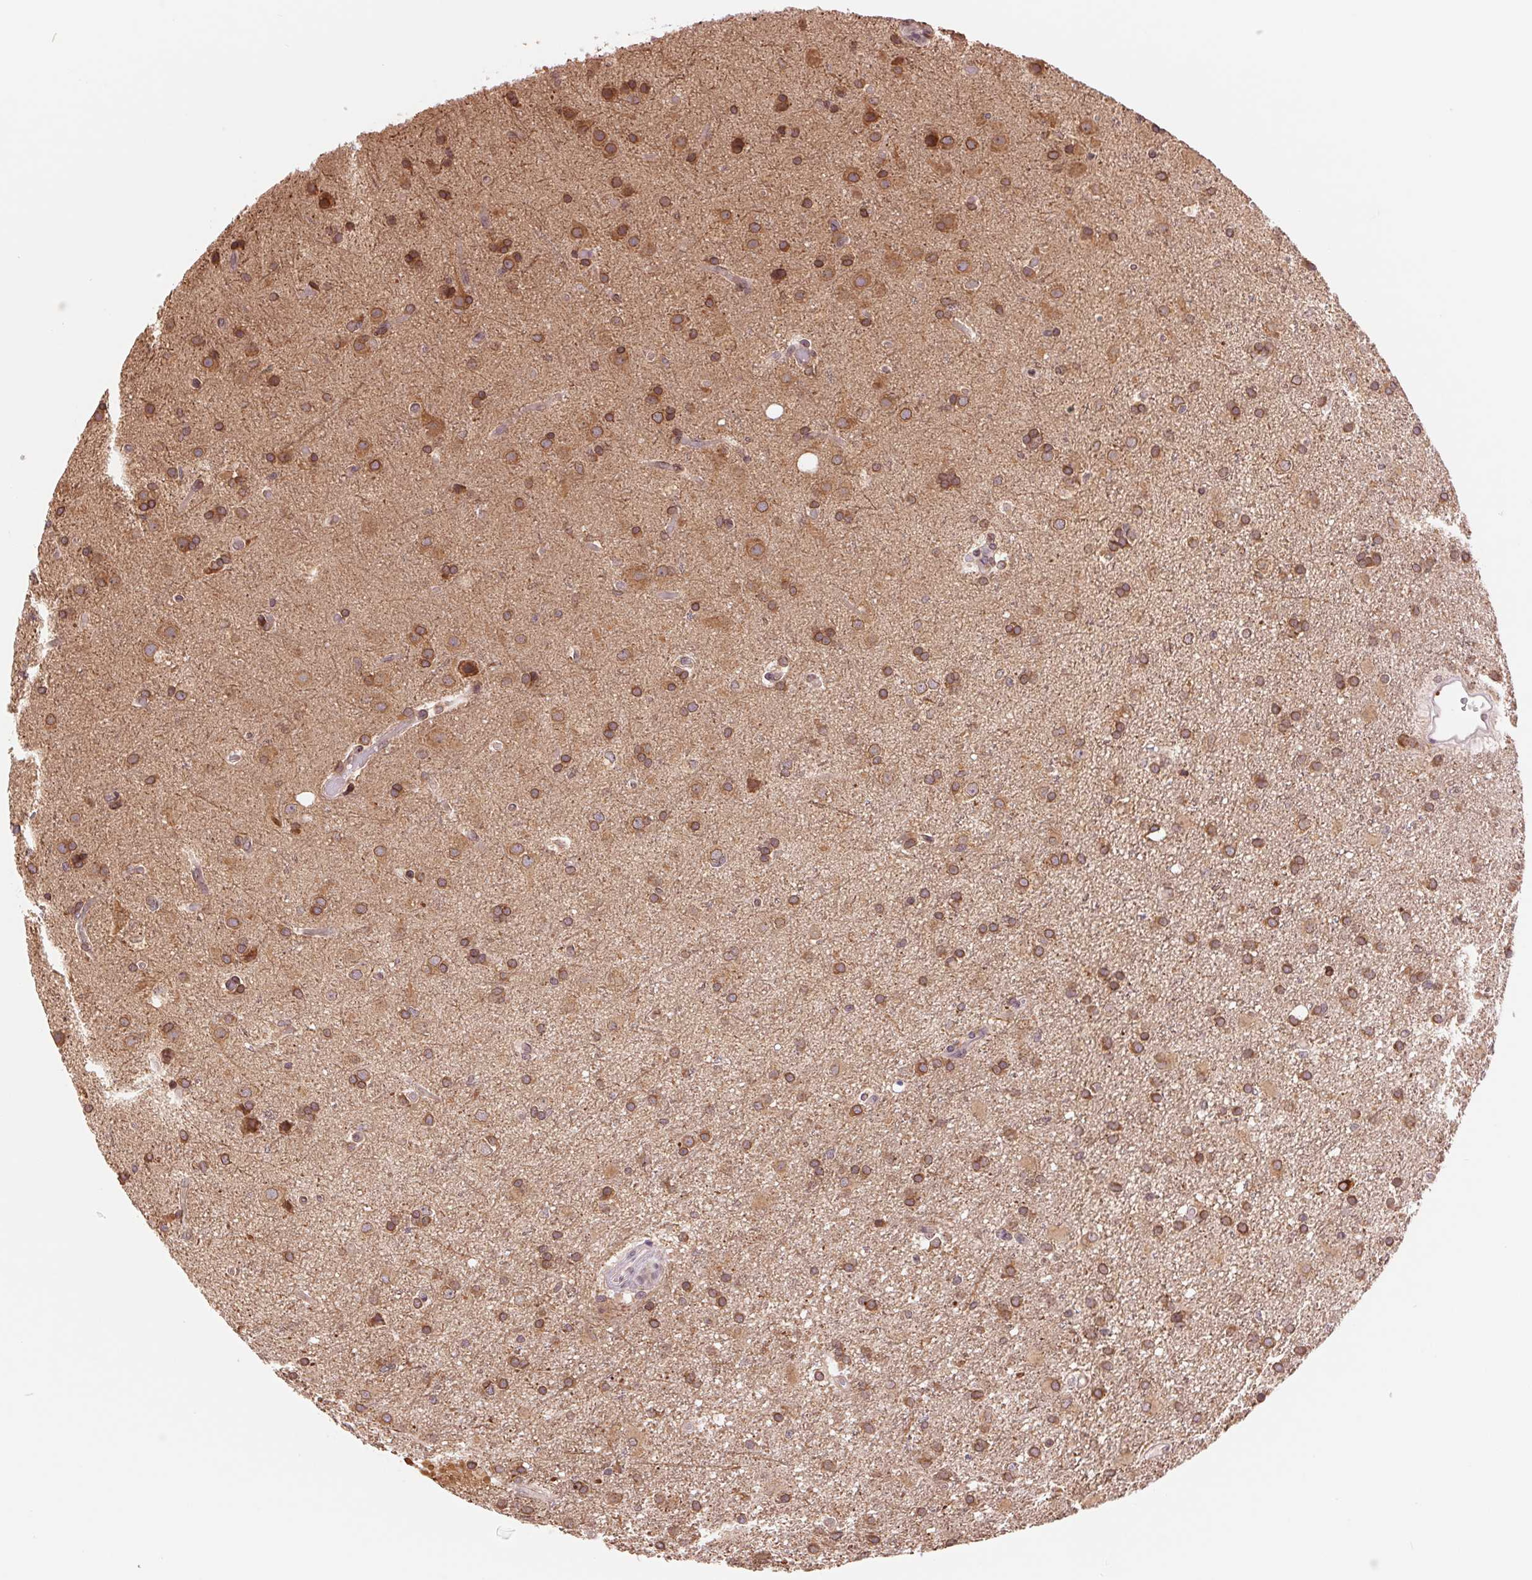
{"staining": {"intensity": "moderate", "quantity": ">75%", "location": "cytoplasmic/membranous"}, "tissue": "glioma", "cell_type": "Tumor cells", "image_type": "cancer", "snomed": [{"axis": "morphology", "description": "Glioma, malignant, High grade"}, {"axis": "topography", "description": "Brain"}], "caption": "Immunohistochemistry (IHC) image of neoplastic tissue: human glioma stained using immunohistochemistry (IHC) displays medium levels of moderate protein expression localized specifically in the cytoplasmic/membranous of tumor cells, appearing as a cytoplasmic/membranous brown color.", "gene": "TECR", "patient": {"sex": "male", "age": 55}}